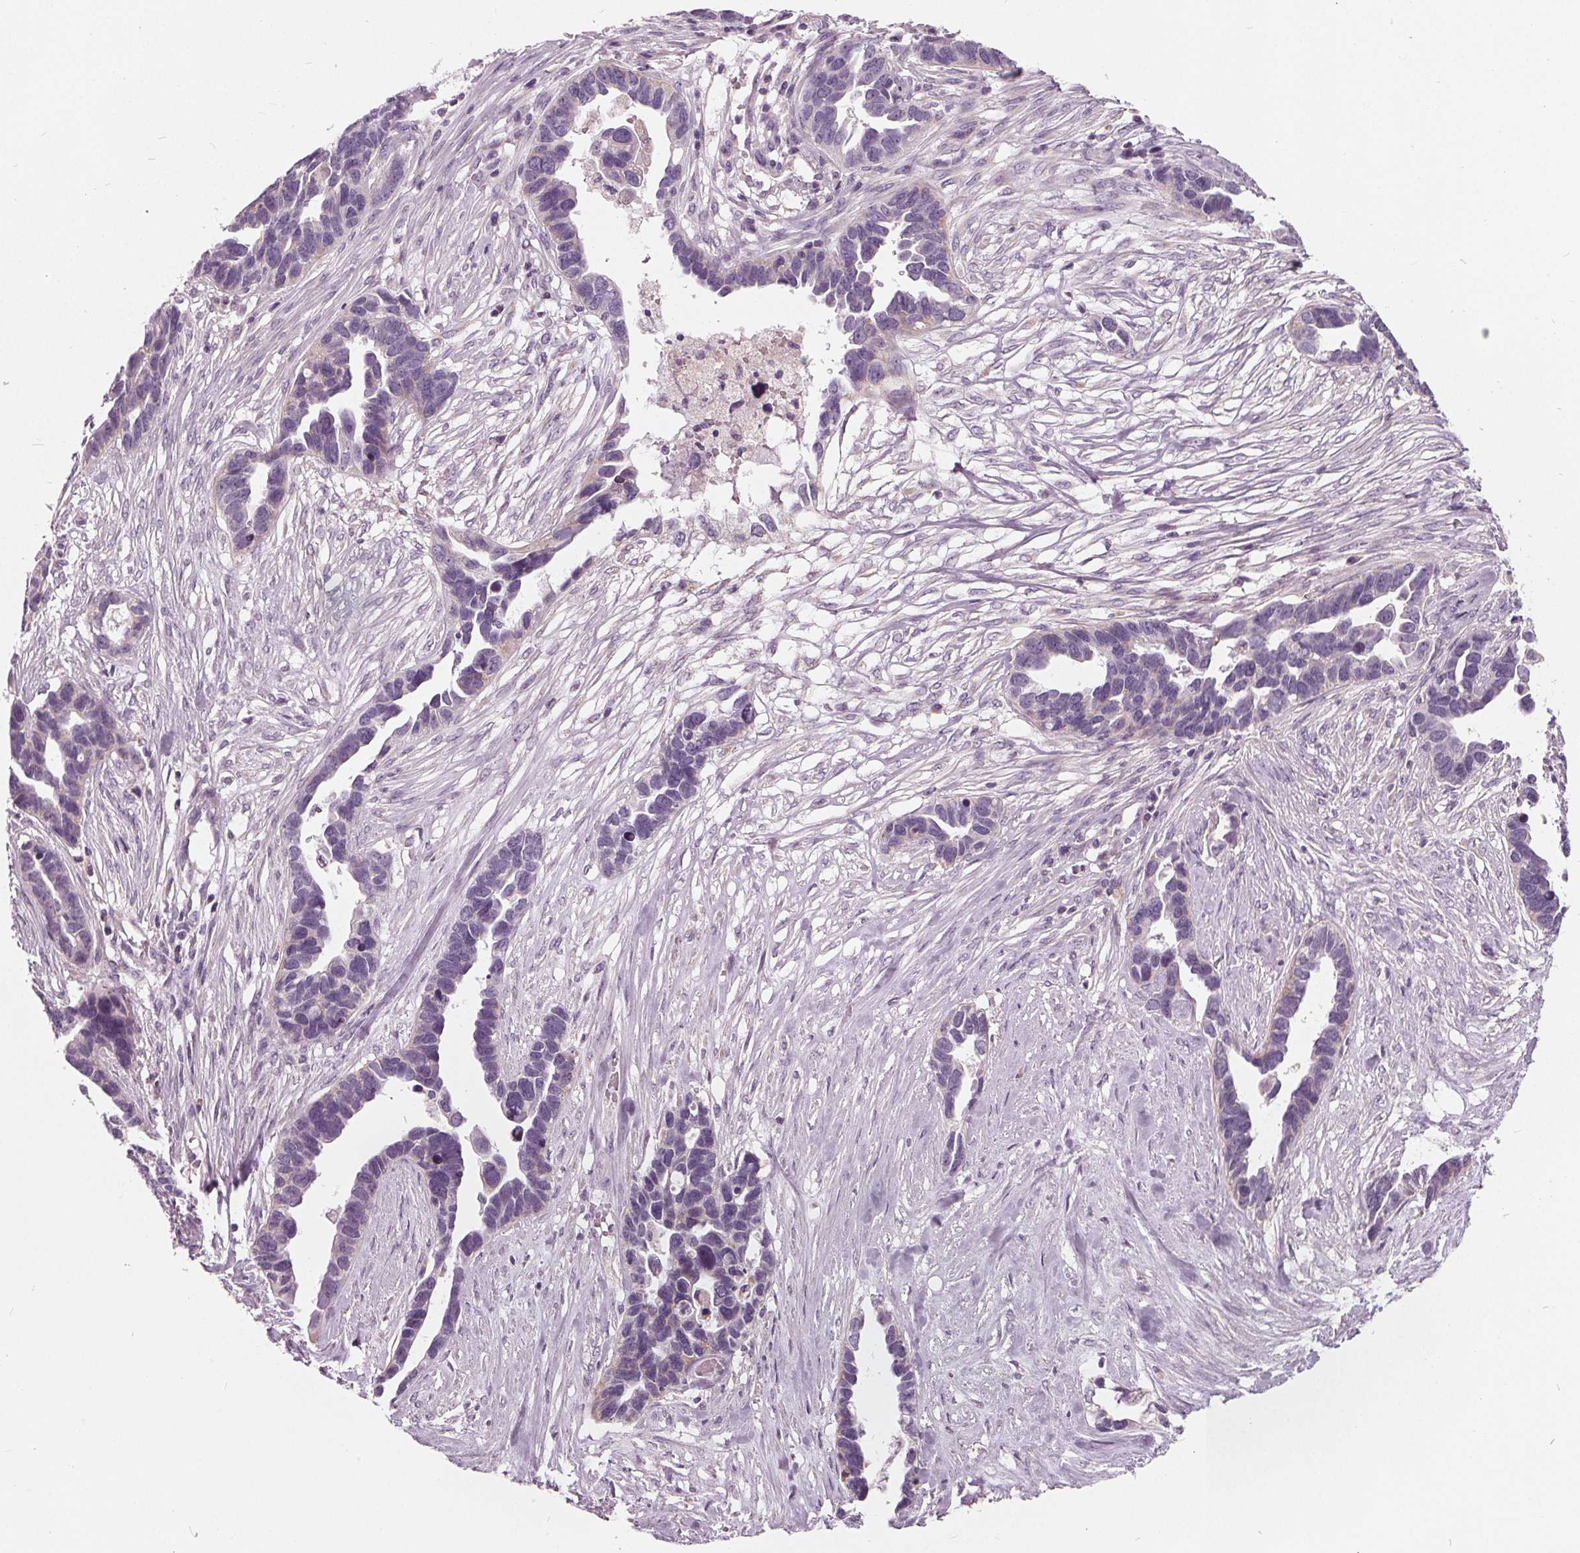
{"staining": {"intensity": "negative", "quantity": "none", "location": "none"}, "tissue": "ovarian cancer", "cell_type": "Tumor cells", "image_type": "cancer", "snomed": [{"axis": "morphology", "description": "Cystadenocarcinoma, serous, NOS"}, {"axis": "topography", "description": "Ovary"}], "caption": "The micrograph shows no staining of tumor cells in serous cystadenocarcinoma (ovarian).", "gene": "ECI2", "patient": {"sex": "female", "age": 54}}